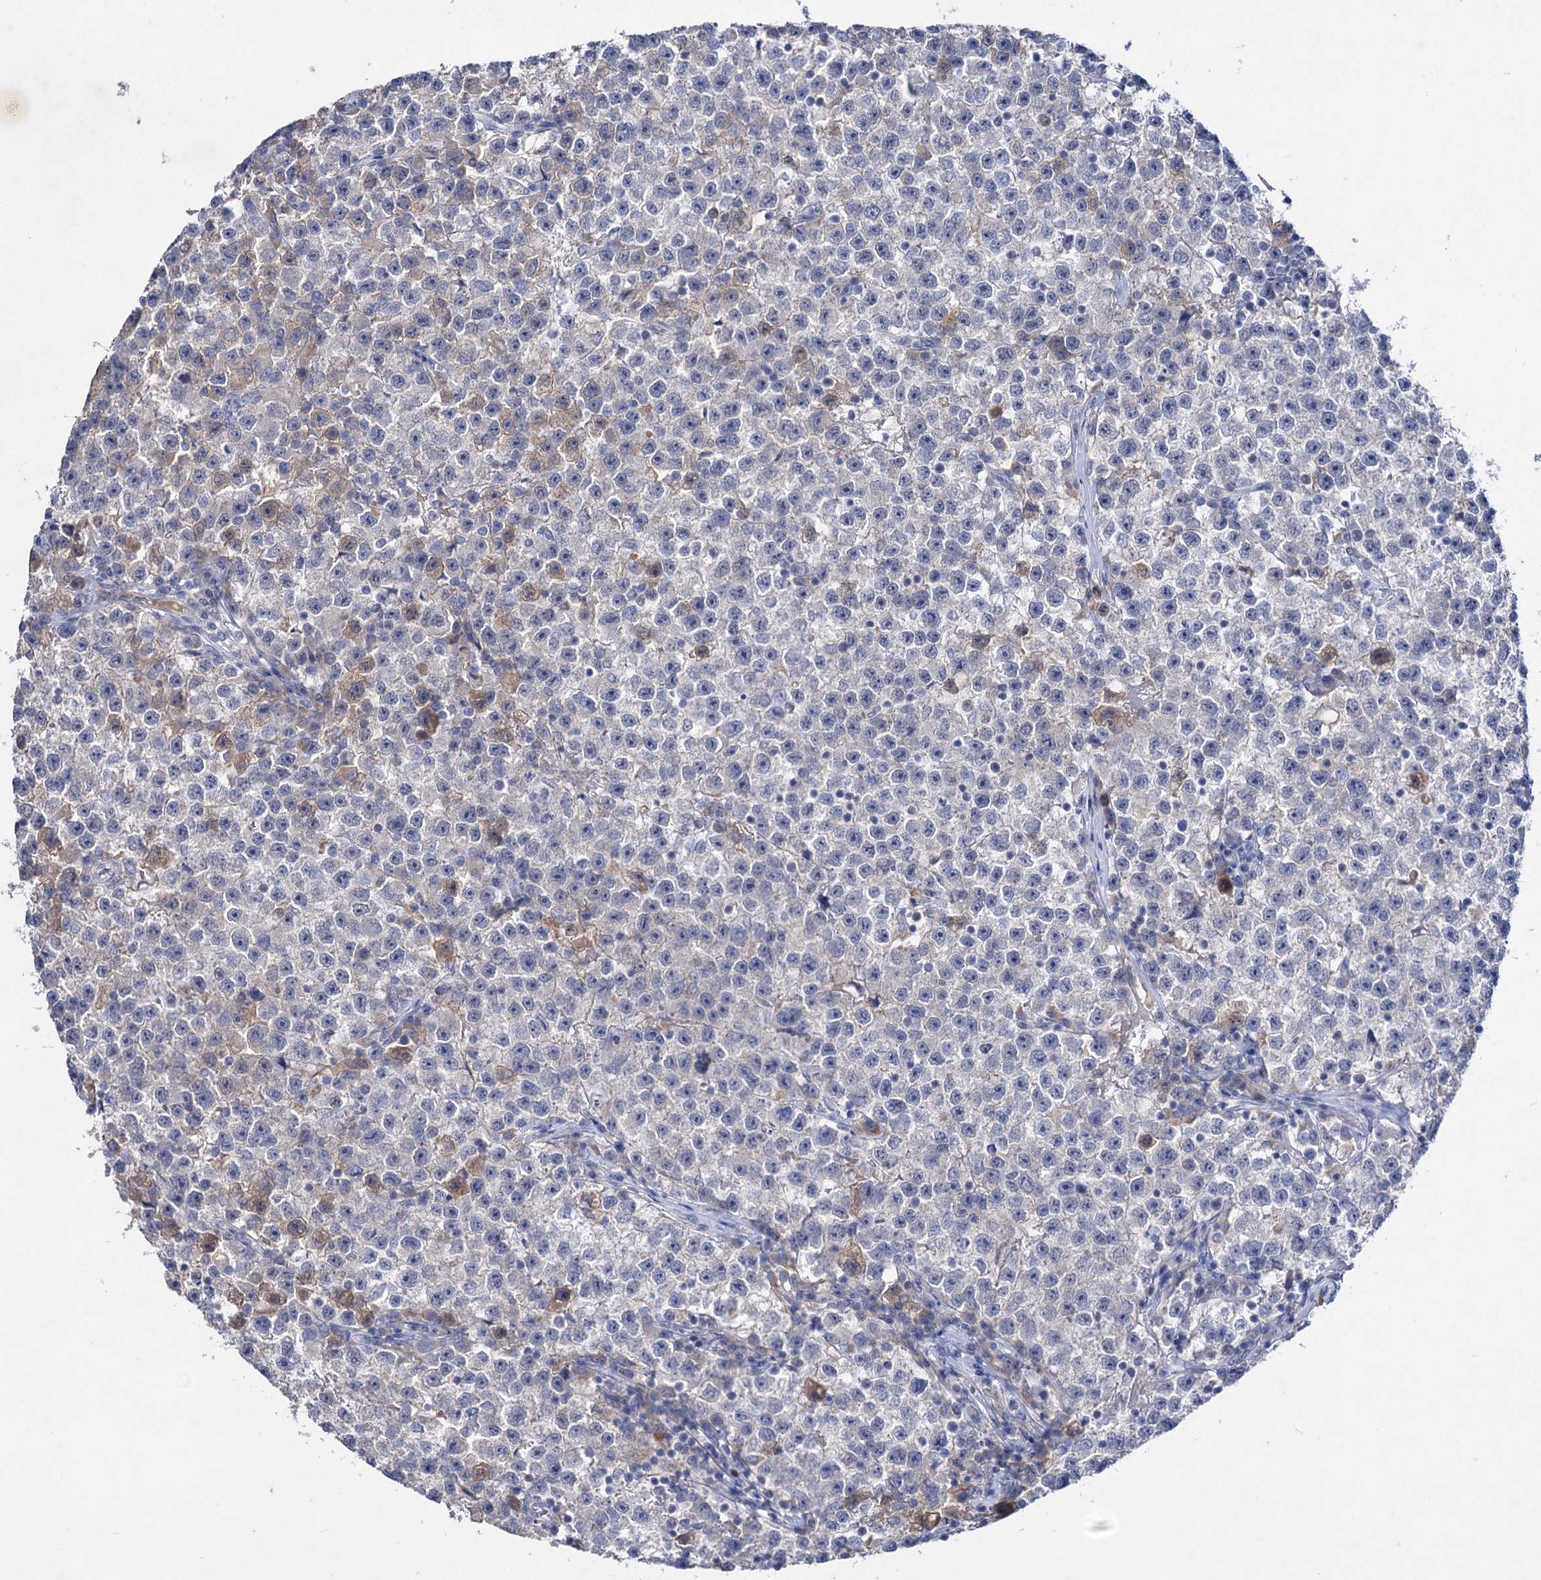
{"staining": {"intensity": "negative", "quantity": "none", "location": "none"}, "tissue": "testis cancer", "cell_type": "Tumor cells", "image_type": "cancer", "snomed": [{"axis": "morphology", "description": "Seminoma, NOS"}, {"axis": "topography", "description": "Testis"}], "caption": "High magnification brightfield microscopy of testis seminoma stained with DAB (brown) and counterstained with hematoxylin (blue): tumor cells show no significant expression. The staining was performed using DAB to visualize the protein expression in brown, while the nuclei were stained in blue with hematoxylin (Magnification: 20x).", "gene": "ATP4A", "patient": {"sex": "male", "age": 22}}